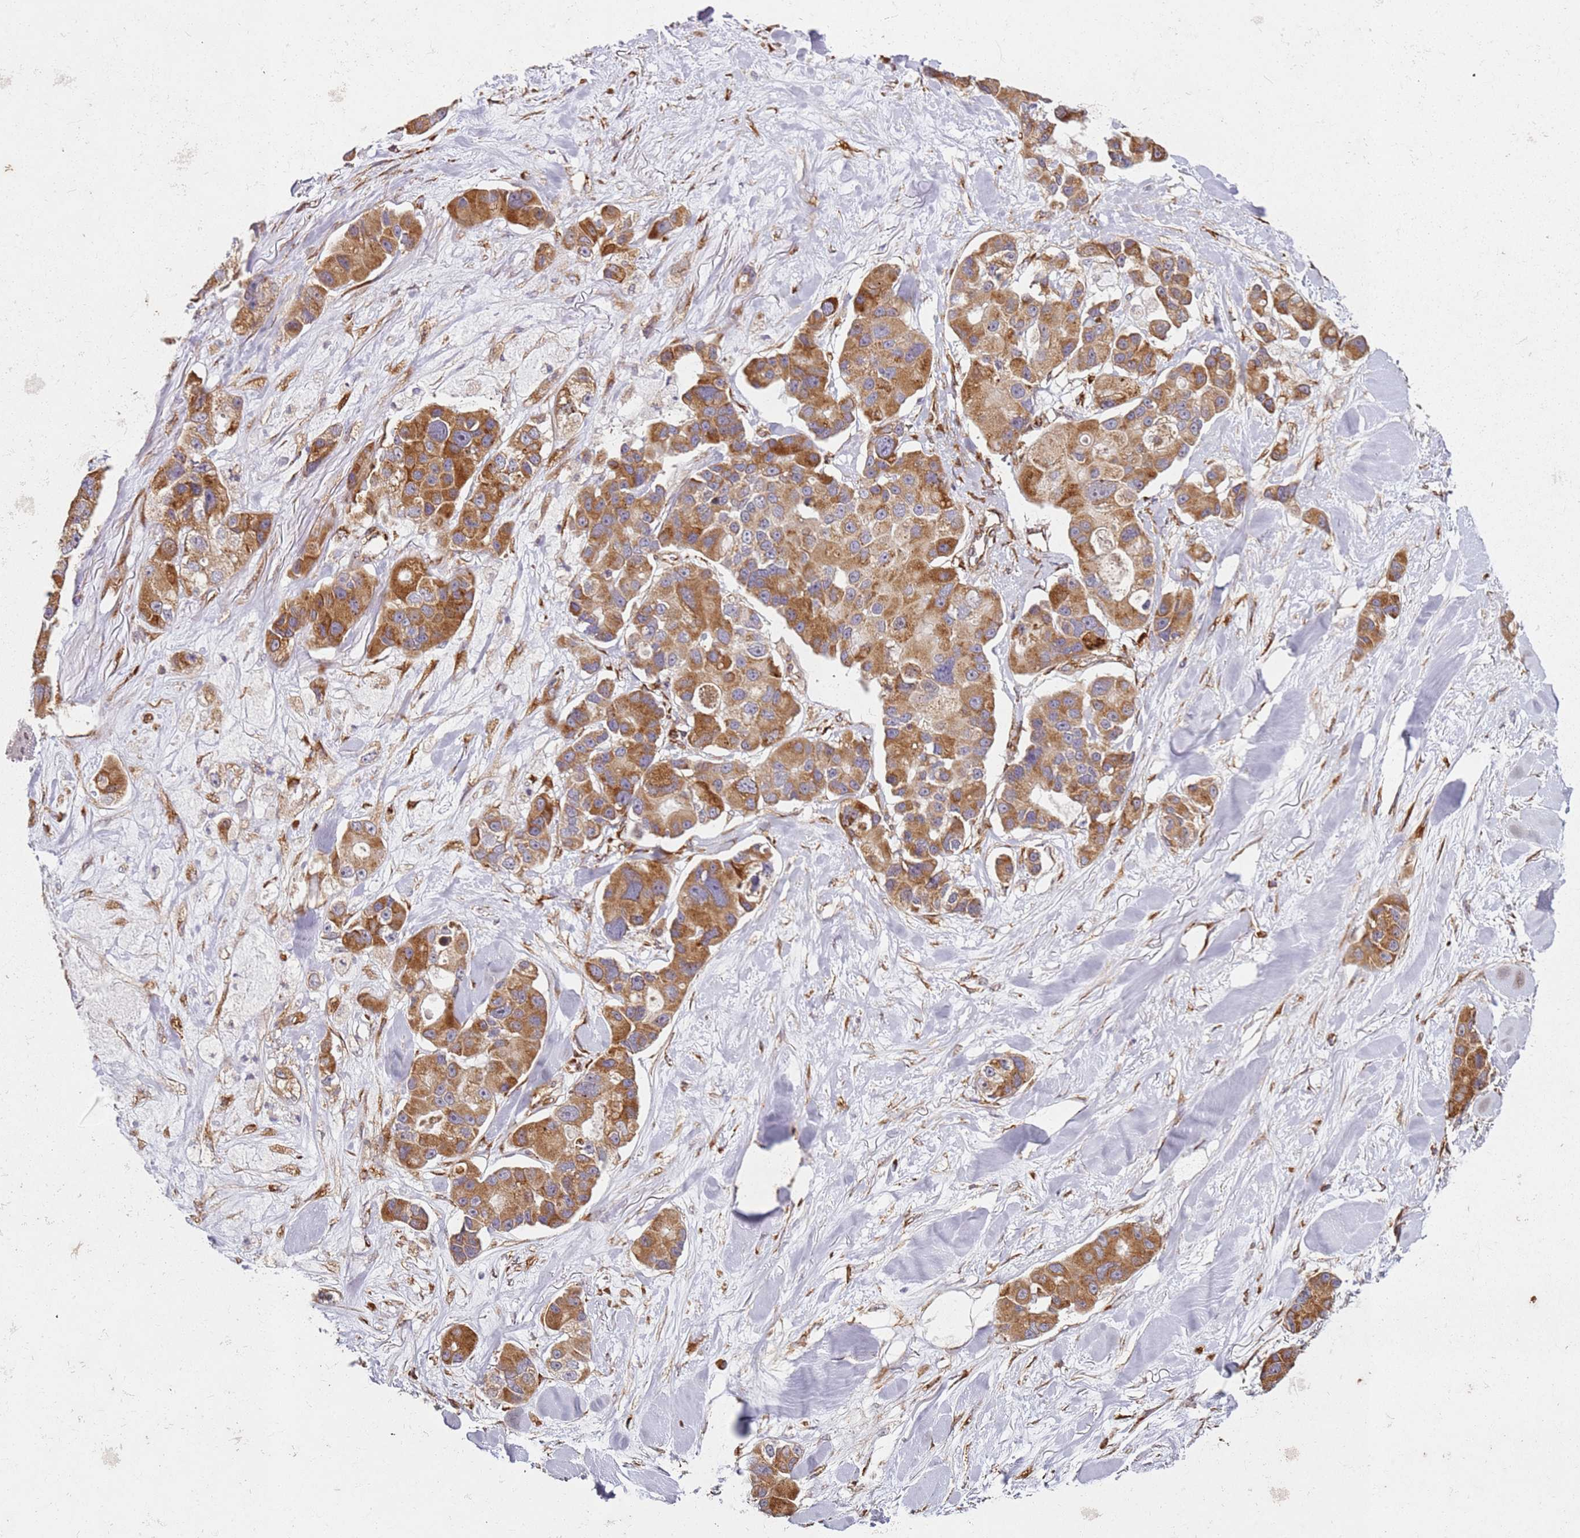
{"staining": {"intensity": "moderate", "quantity": ">75%", "location": "cytoplasmic/membranous"}, "tissue": "lung cancer", "cell_type": "Tumor cells", "image_type": "cancer", "snomed": [{"axis": "morphology", "description": "Adenocarcinoma, NOS"}, {"axis": "topography", "description": "Lung"}], "caption": "Moderate cytoplasmic/membranous expression is seen in about >75% of tumor cells in lung cancer.", "gene": "ARFRP1", "patient": {"sex": "female", "age": 54}}